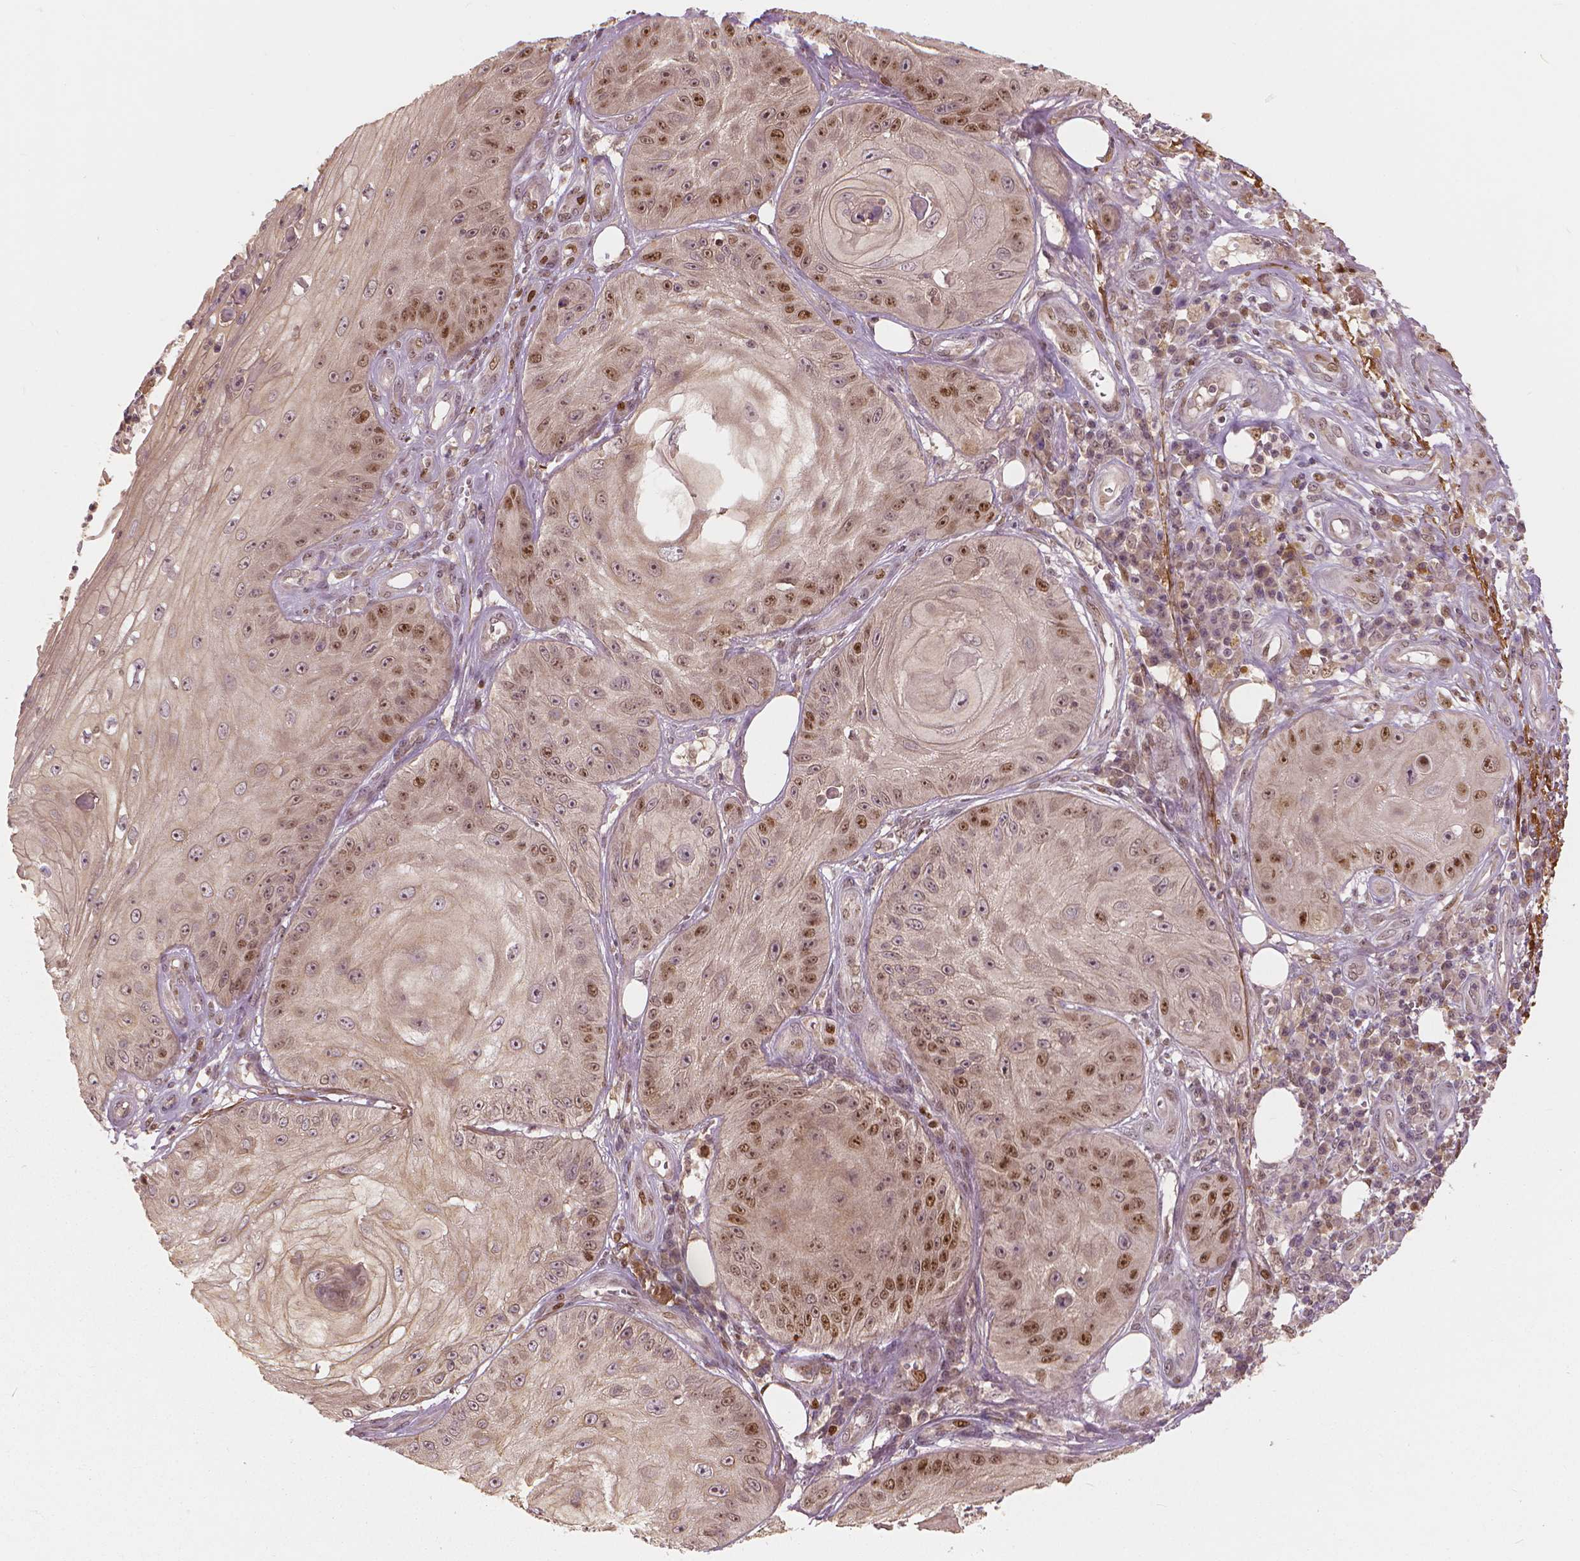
{"staining": {"intensity": "moderate", "quantity": "25%-75%", "location": "nuclear"}, "tissue": "skin cancer", "cell_type": "Tumor cells", "image_type": "cancer", "snomed": [{"axis": "morphology", "description": "Squamous cell carcinoma, NOS"}, {"axis": "topography", "description": "Skin"}], "caption": "Immunohistochemical staining of human squamous cell carcinoma (skin) reveals moderate nuclear protein staining in approximately 25%-75% of tumor cells.", "gene": "NSD2", "patient": {"sex": "male", "age": 70}}